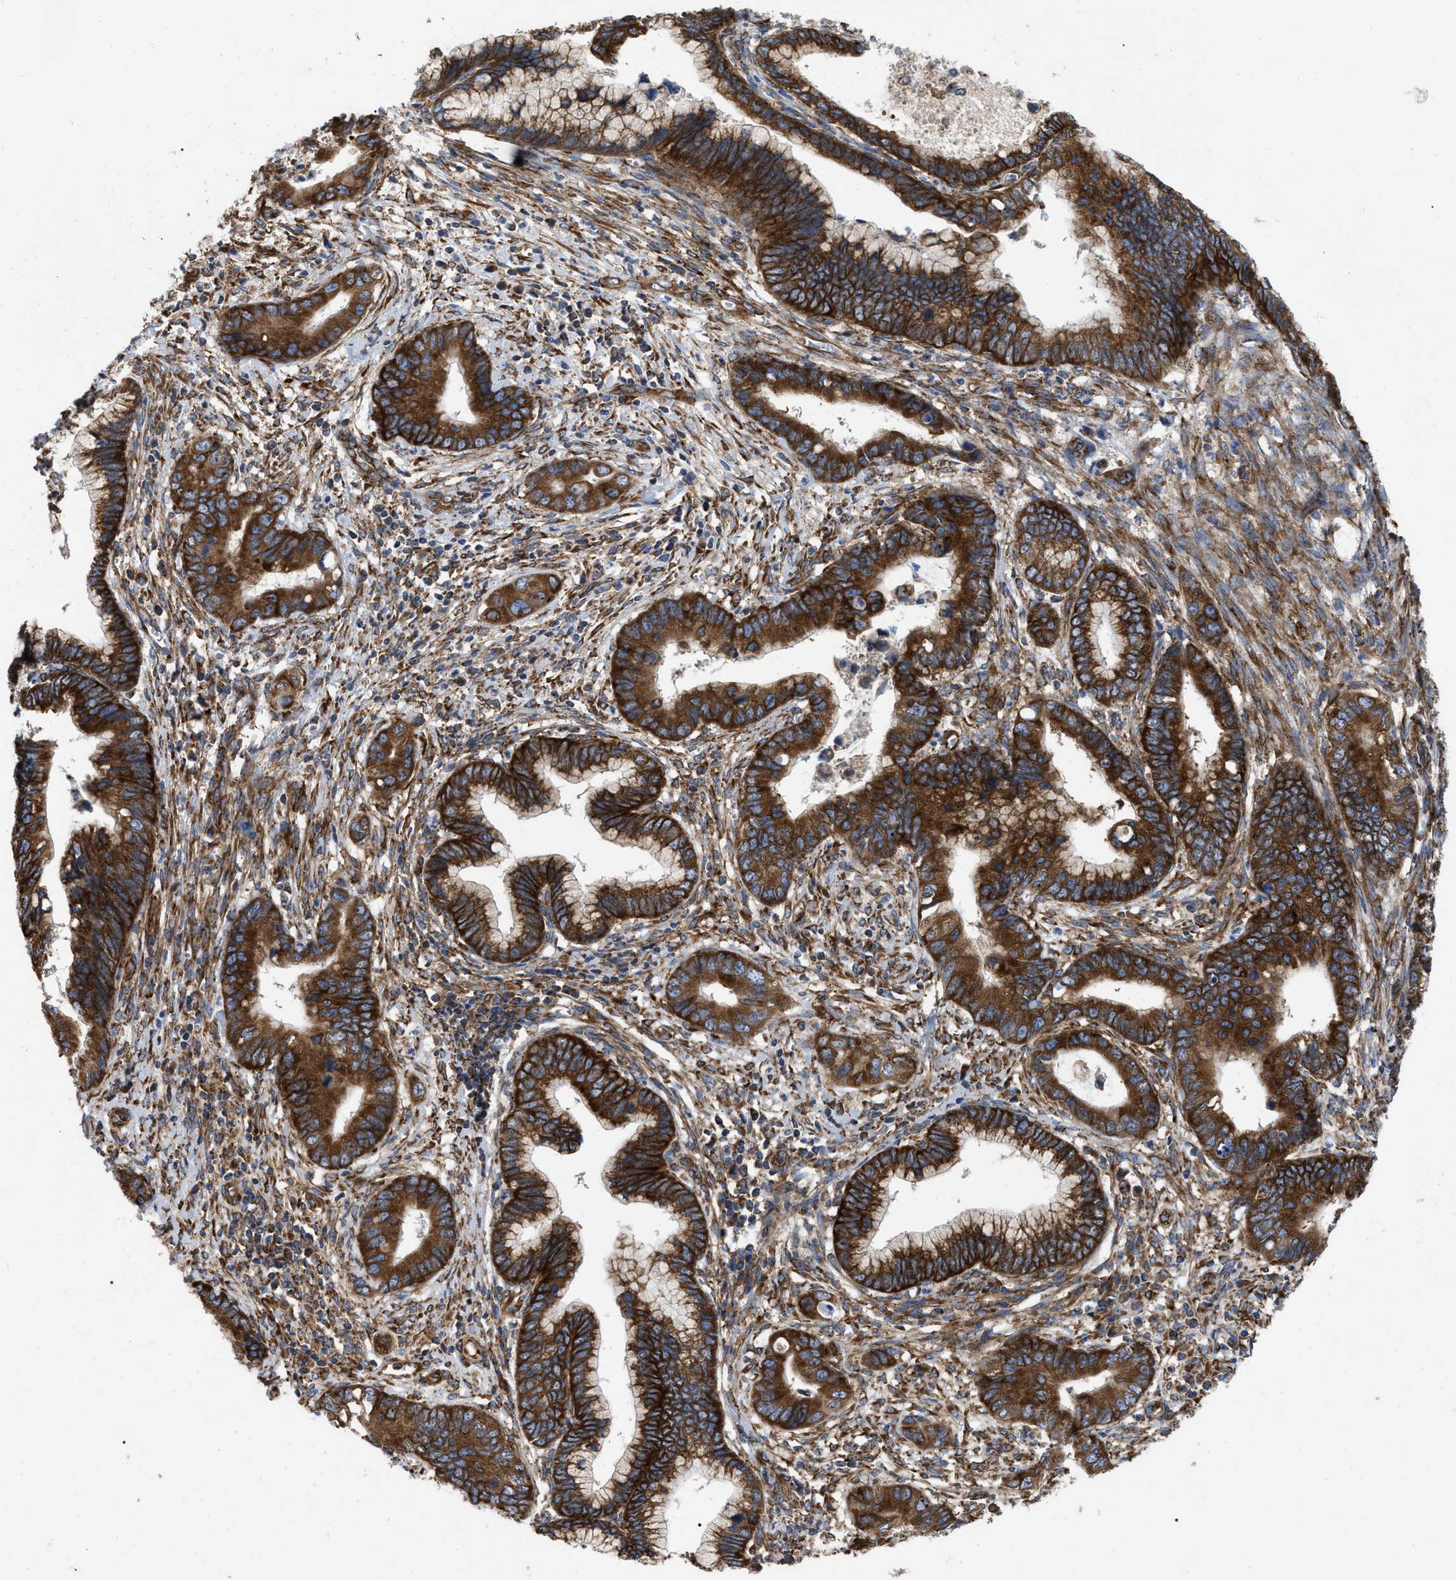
{"staining": {"intensity": "strong", "quantity": ">75%", "location": "cytoplasmic/membranous"}, "tissue": "cervical cancer", "cell_type": "Tumor cells", "image_type": "cancer", "snomed": [{"axis": "morphology", "description": "Adenocarcinoma, NOS"}, {"axis": "topography", "description": "Cervix"}], "caption": "High-magnification brightfield microscopy of cervical cancer (adenocarcinoma) stained with DAB (3,3'-diaminobenzidine) (brown) and counterstained with hematoxylin (blue). tumor cells exhibit strong cytoplasmic/membranous expression is identified in approximately>75% of cells.", "gene": "FAM120A", "patient": {"sex": "female", "age": 44}}